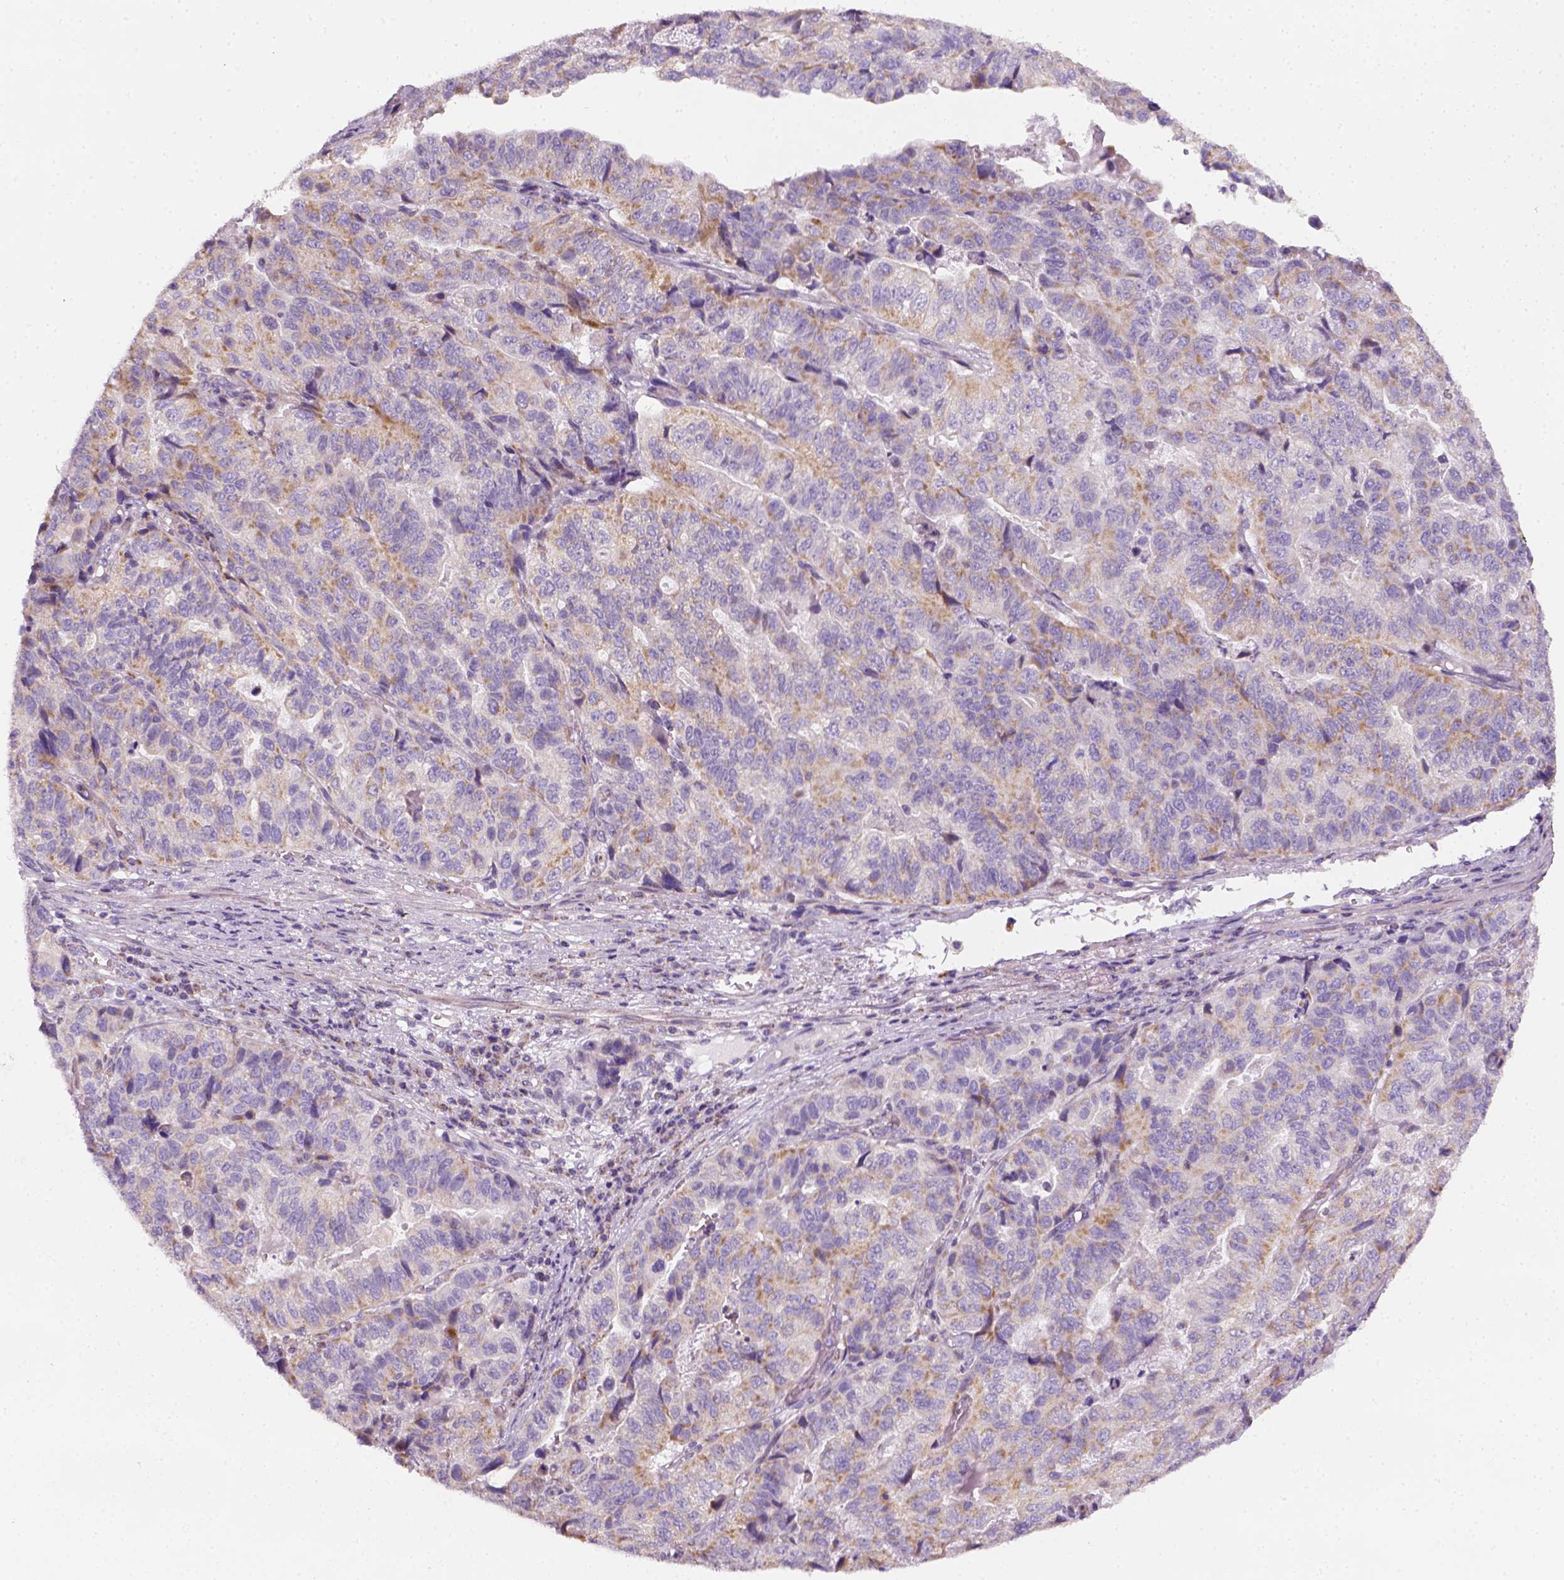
{"staining": {"intensity": "weak", "quantity": "25%-75%", "location": "cytoplasmic/membranous"}, "tissue": "stomach cancer", "cell_type": "Tumor cells", "image_type": "cancer", "snomed": [{"axis": "morphology", "description": "Adenocarcinoma, NOS"}, {"axis": "topography", "description": "Stomach, upper"}], "caption": "Tumor cells reveal low levels of weak cytoplasmic/membranous positivity in about 25%-75% of cells in stomach cancer (adenocarcinoma). (IHC, brightfield microscopy, high magnification).", "gene": "AWAT2", "patient": {"sex": "female", "age": 67}}